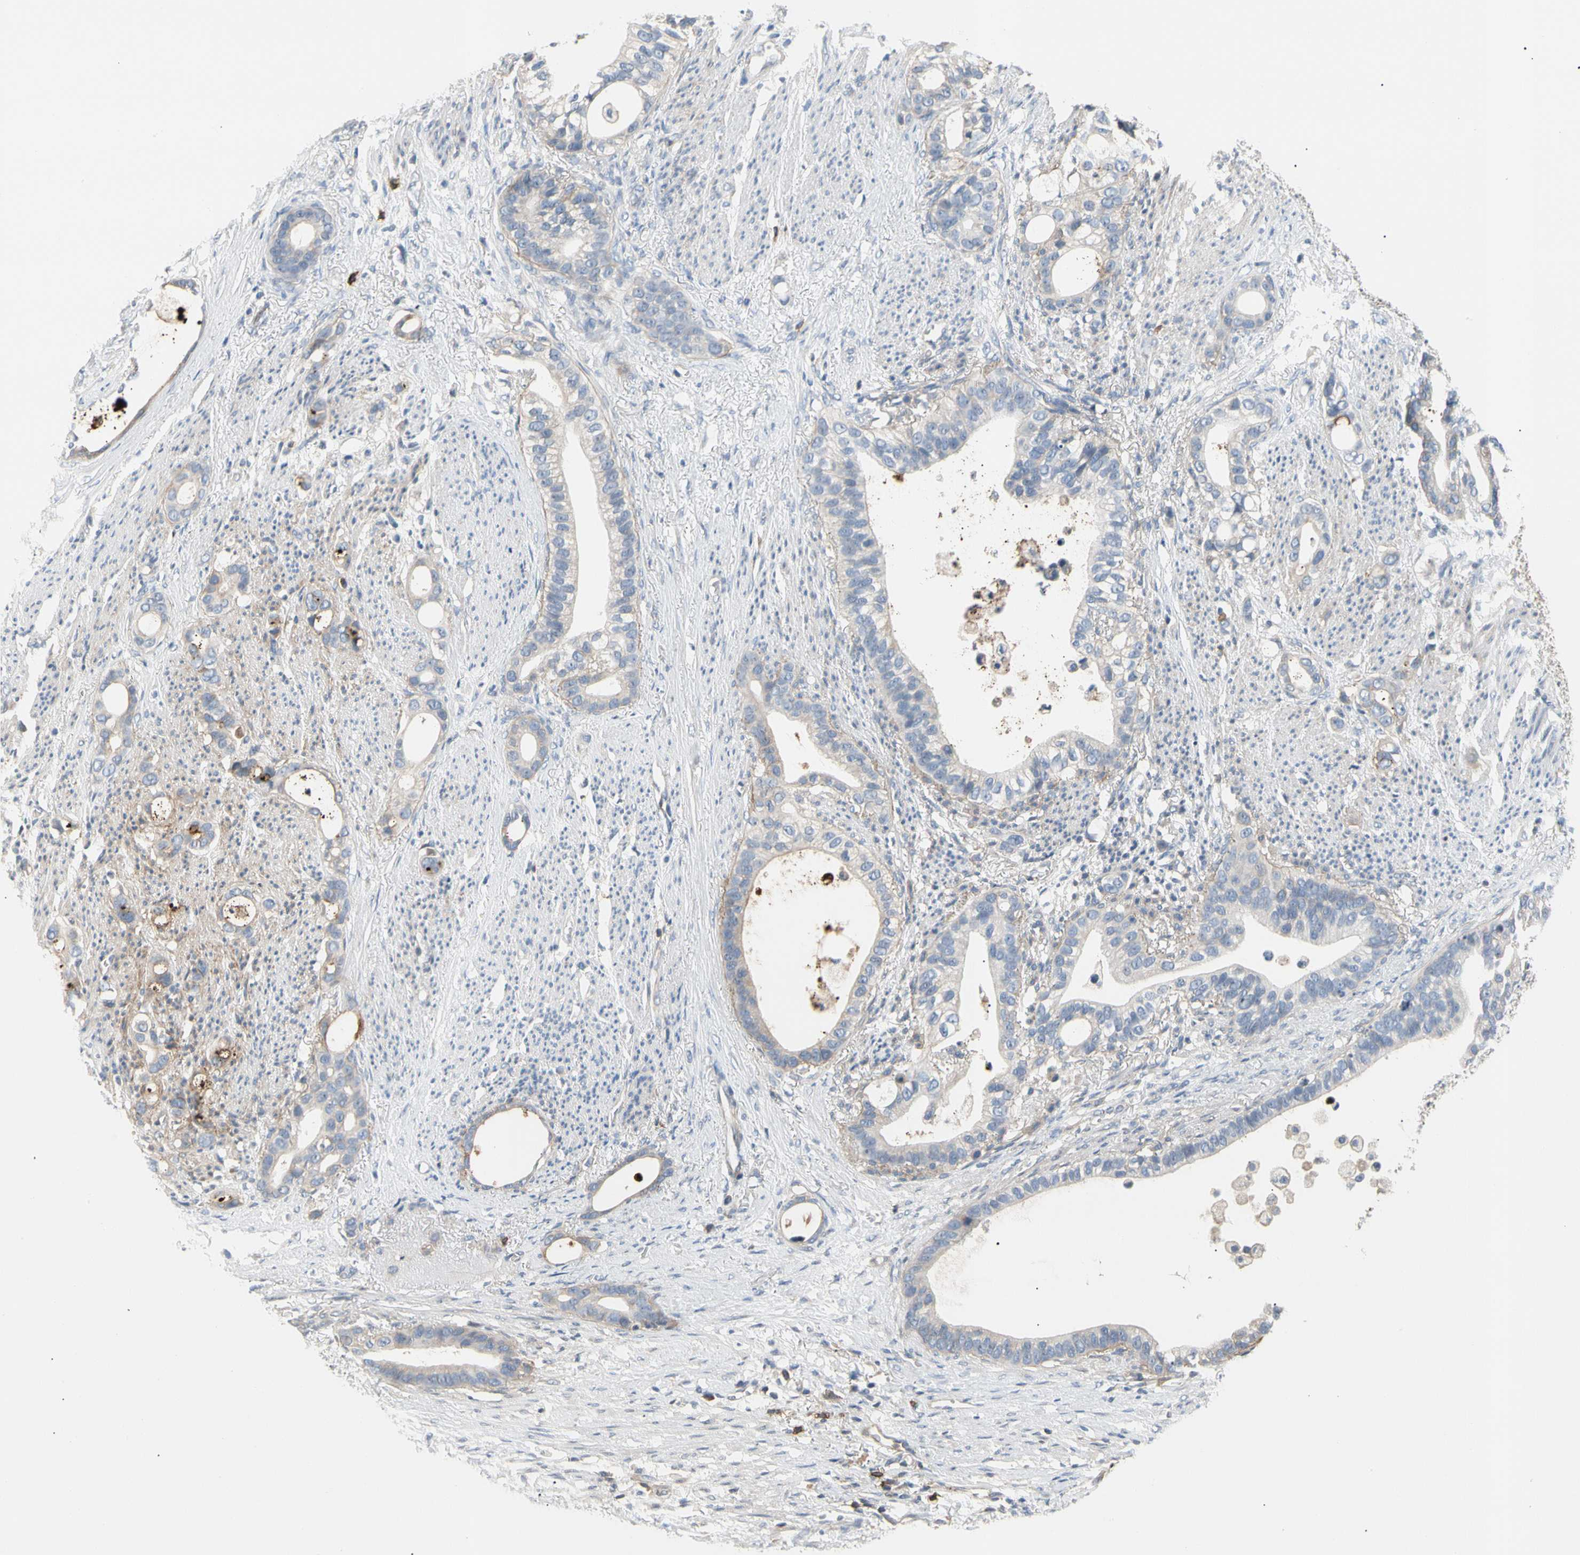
{"staining": {"intensity": "weak", "quantity": "<25%", "location": "cytoplasmic/membranous"}, "tissue": "stomach cancer", "cell_type": "Tumor cells", "image_type": "cancer", "snomed": [{"axis": "morphology", "description": "Adenocarcinoma, NOS"}, {"axis": "topography", "description": "Stomach"}], "caption": "The image reveals no staining of tumor cells in adenocarcinoma (stomach). The staining is performed using DAB (3,3'-diaminobenzidine) brown chromogen with nuclei counter-stained in using hematoxylin.", "gene": "TNFRSF18", "patient": {"sex": "female", "age": 75}}